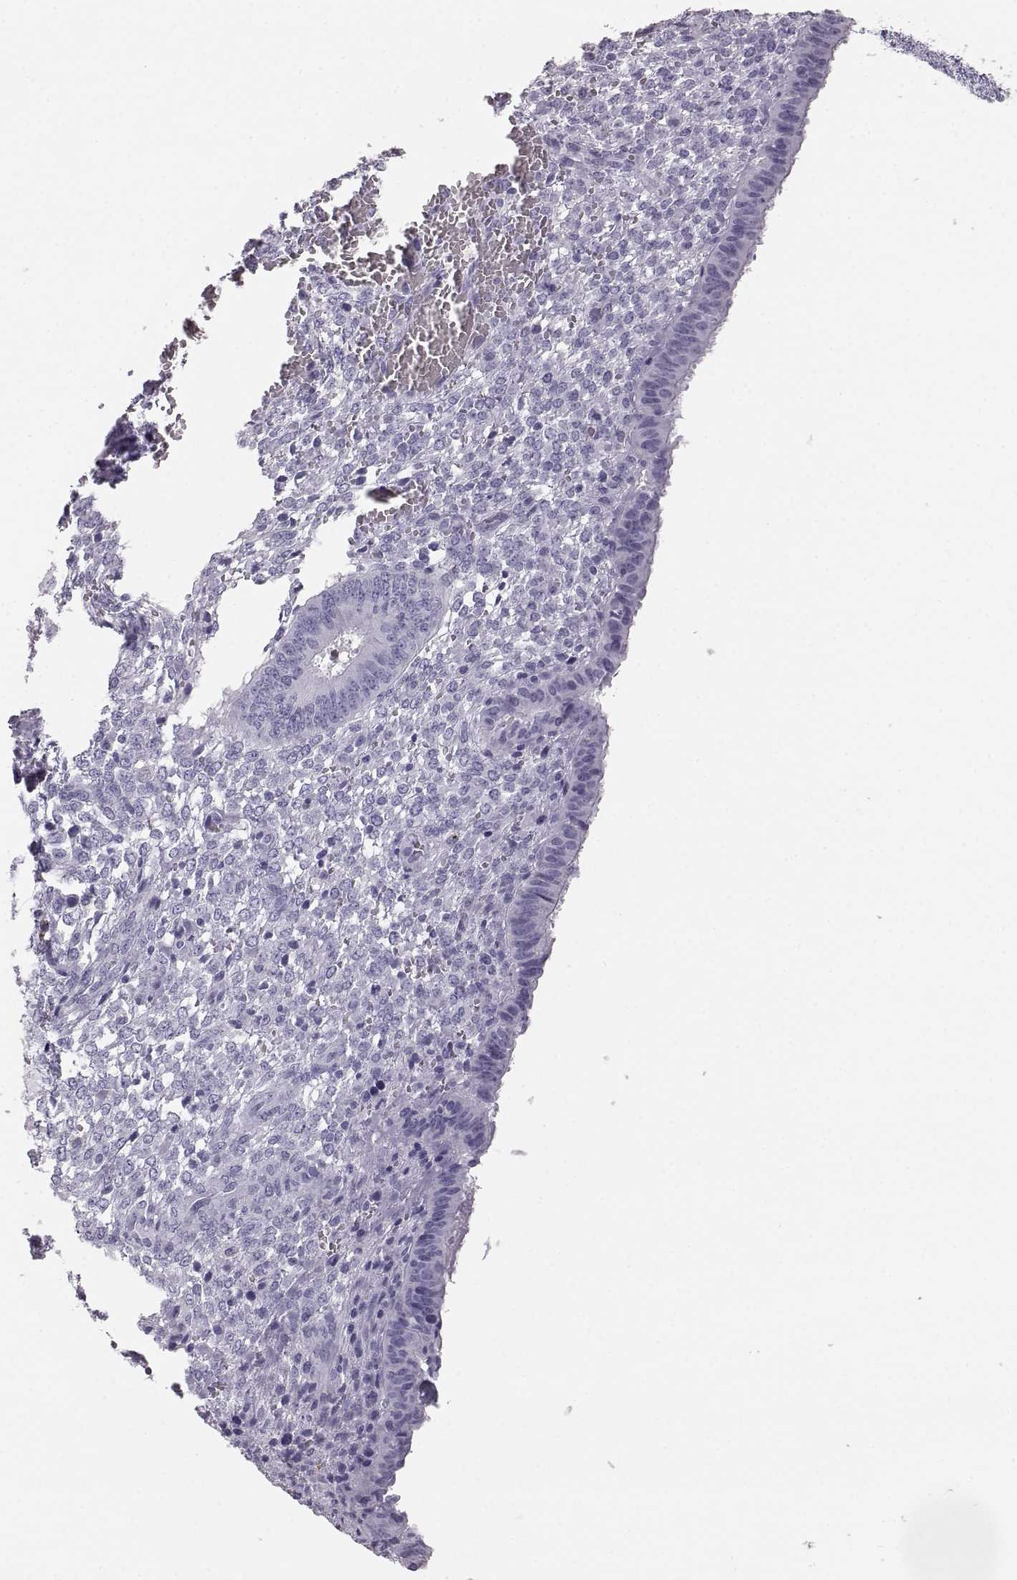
{"staining": {"intensity": "negative", "quantity": "none", "location": "none"}, "tissue": "endometrium", "cell_type": "Cells in endometrial stroma", "image_type": "normal", "snomed": [{"axis": "morphology", "description": "Normal tissue, NOS"}, {"axis": "topography", "description": "Endometrium"}], "caption": "Immunohistochemistry micrograph of benign human endometrium stained for a protein (brown), which displays no expression in cells in endometrial stroma. (Immunohistochemistry, brightfield microscopy, high magnification).", "gene": "ITLN1", "patient": {"sex": "female", "age": 42}}